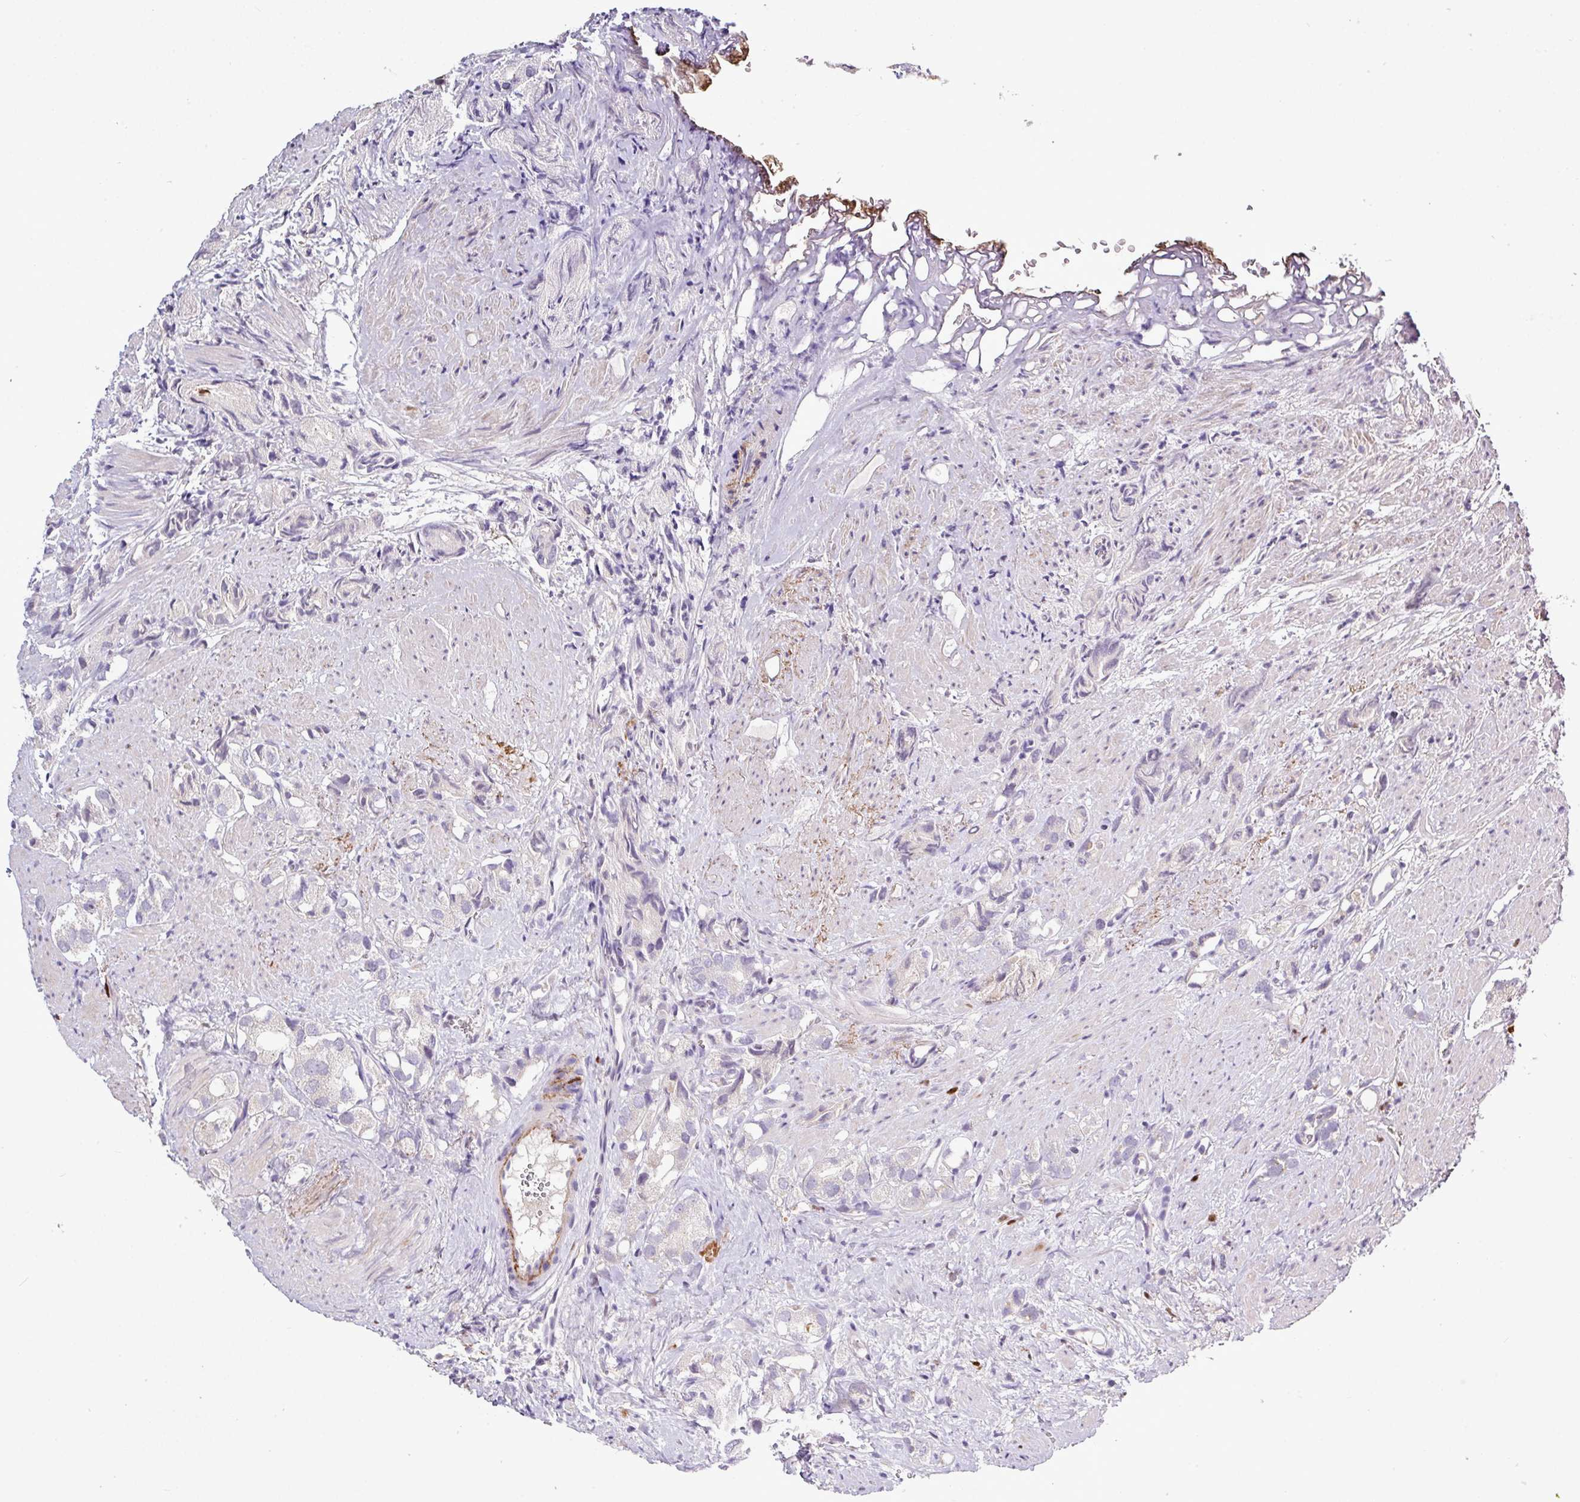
{"staining": {"intensity": "weak", "quantity": "25%-75%", "location": "cytoplasmic/membranous"}, "tissue": "prostate cancer", "cell_type": "Tumor cells", "image_type": "cancer", "snomed": [{"axis": "morphology", "description": "Adenocarcinoma, High grade"}, {"axis": "topography", "description": "Prostate"}], "caption": "Protein positivity by IHC demonstrates weak cytoplasmic/membranous staining in approximately 25%-75% of tumor cells in prostate adenocarcinoma (high-grade).", "gene": "SKIC2", "patient": {"sex": "male", "age": 82}}